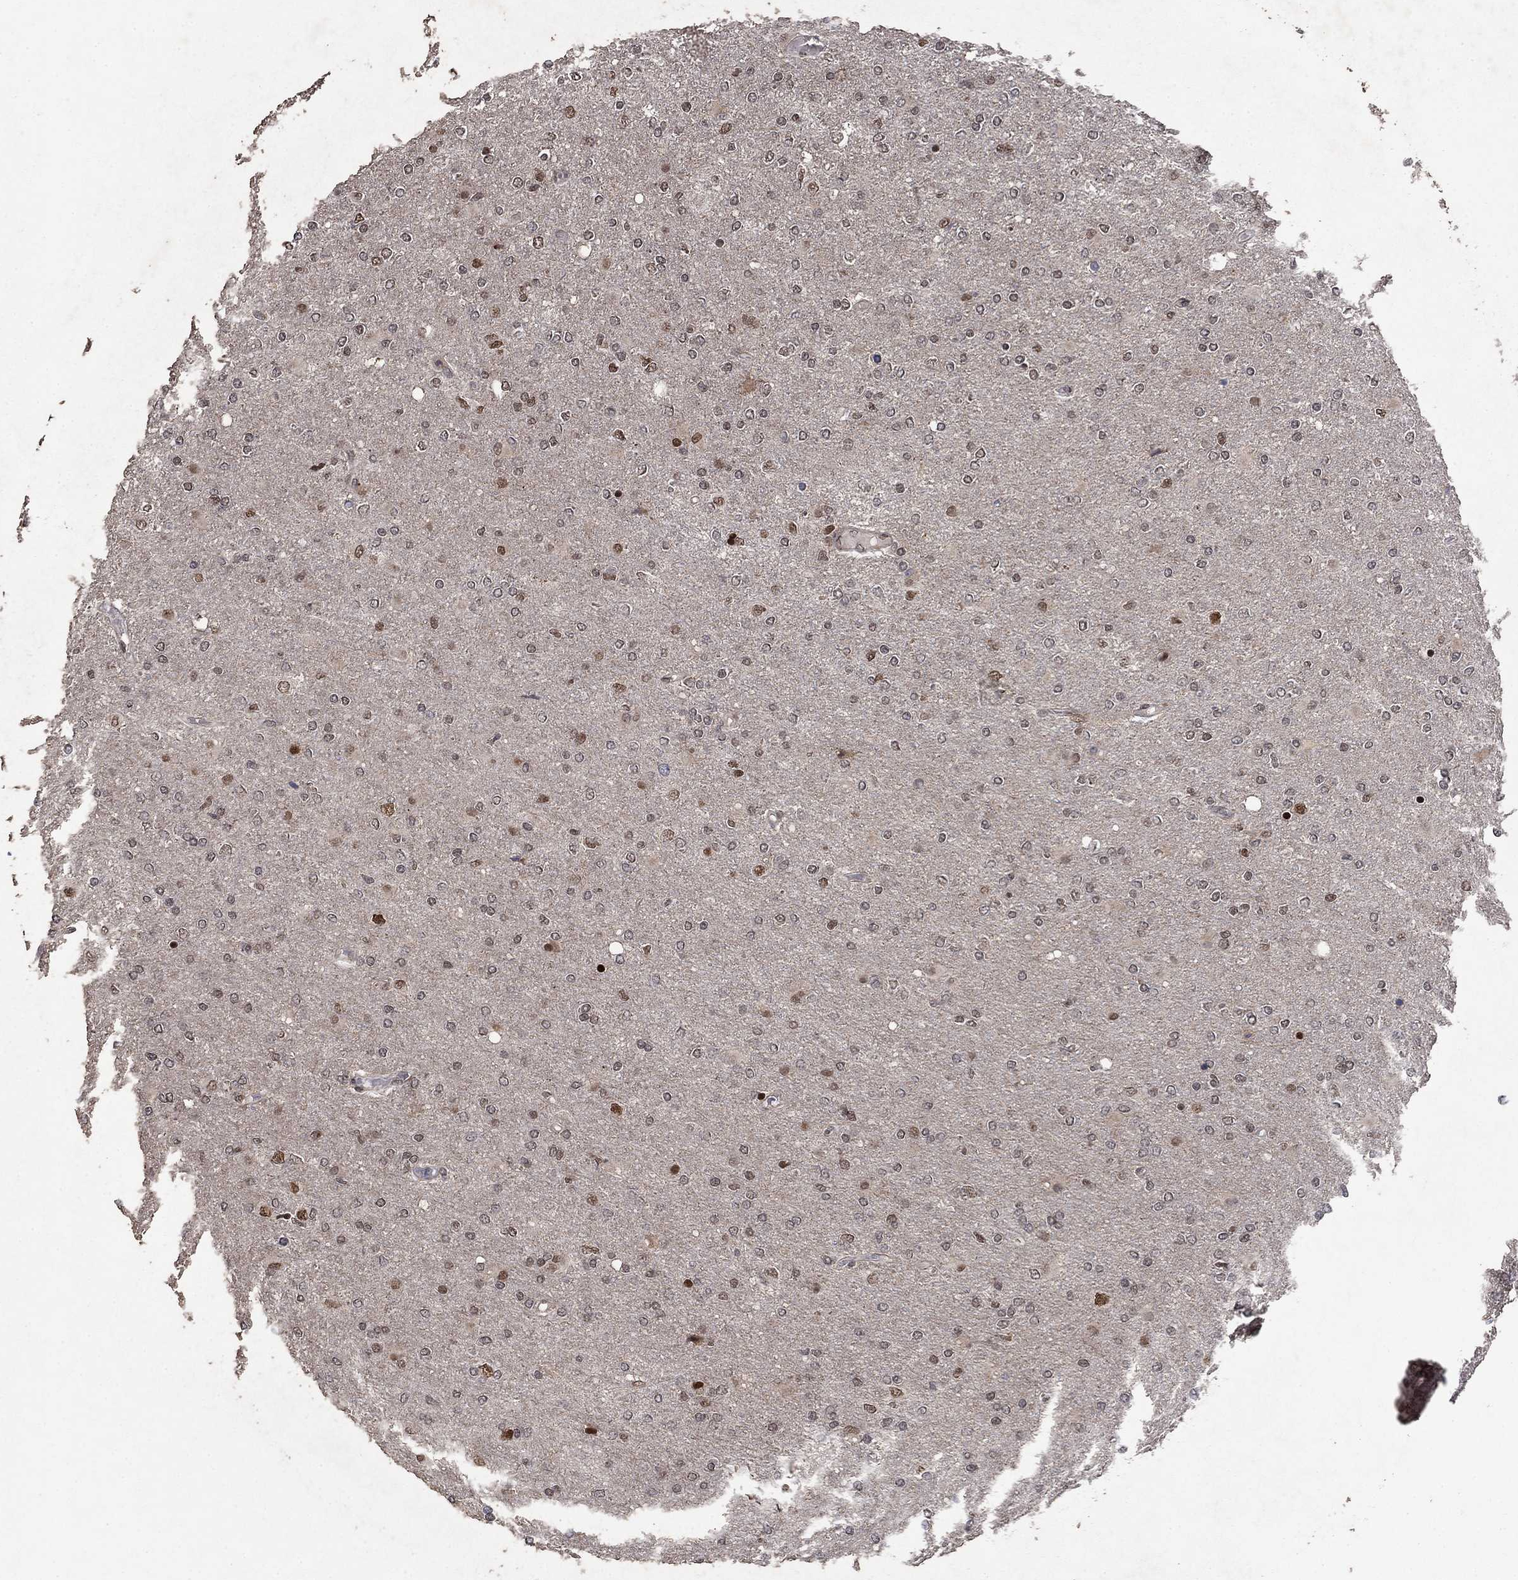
{"staining": {"intensity": "strong", "quantity": "<25%", "location": "nuclear"}, "tissue": "glioma", "cell_type": "Tumor cells", "image_type": "cancer", "snomed": [{"axis": "morphology", "description": "Glioma, malignant, High grade"}, {"axis": "topography", "description": "Cerebral cortex"}], "caption": "Protein analysis of glioma tissue shows strong nuclear positivity in approximately <25% of tumor cells.", "gene": "PRICKLE4", "patient": {"sex": "male", "age": 70}}